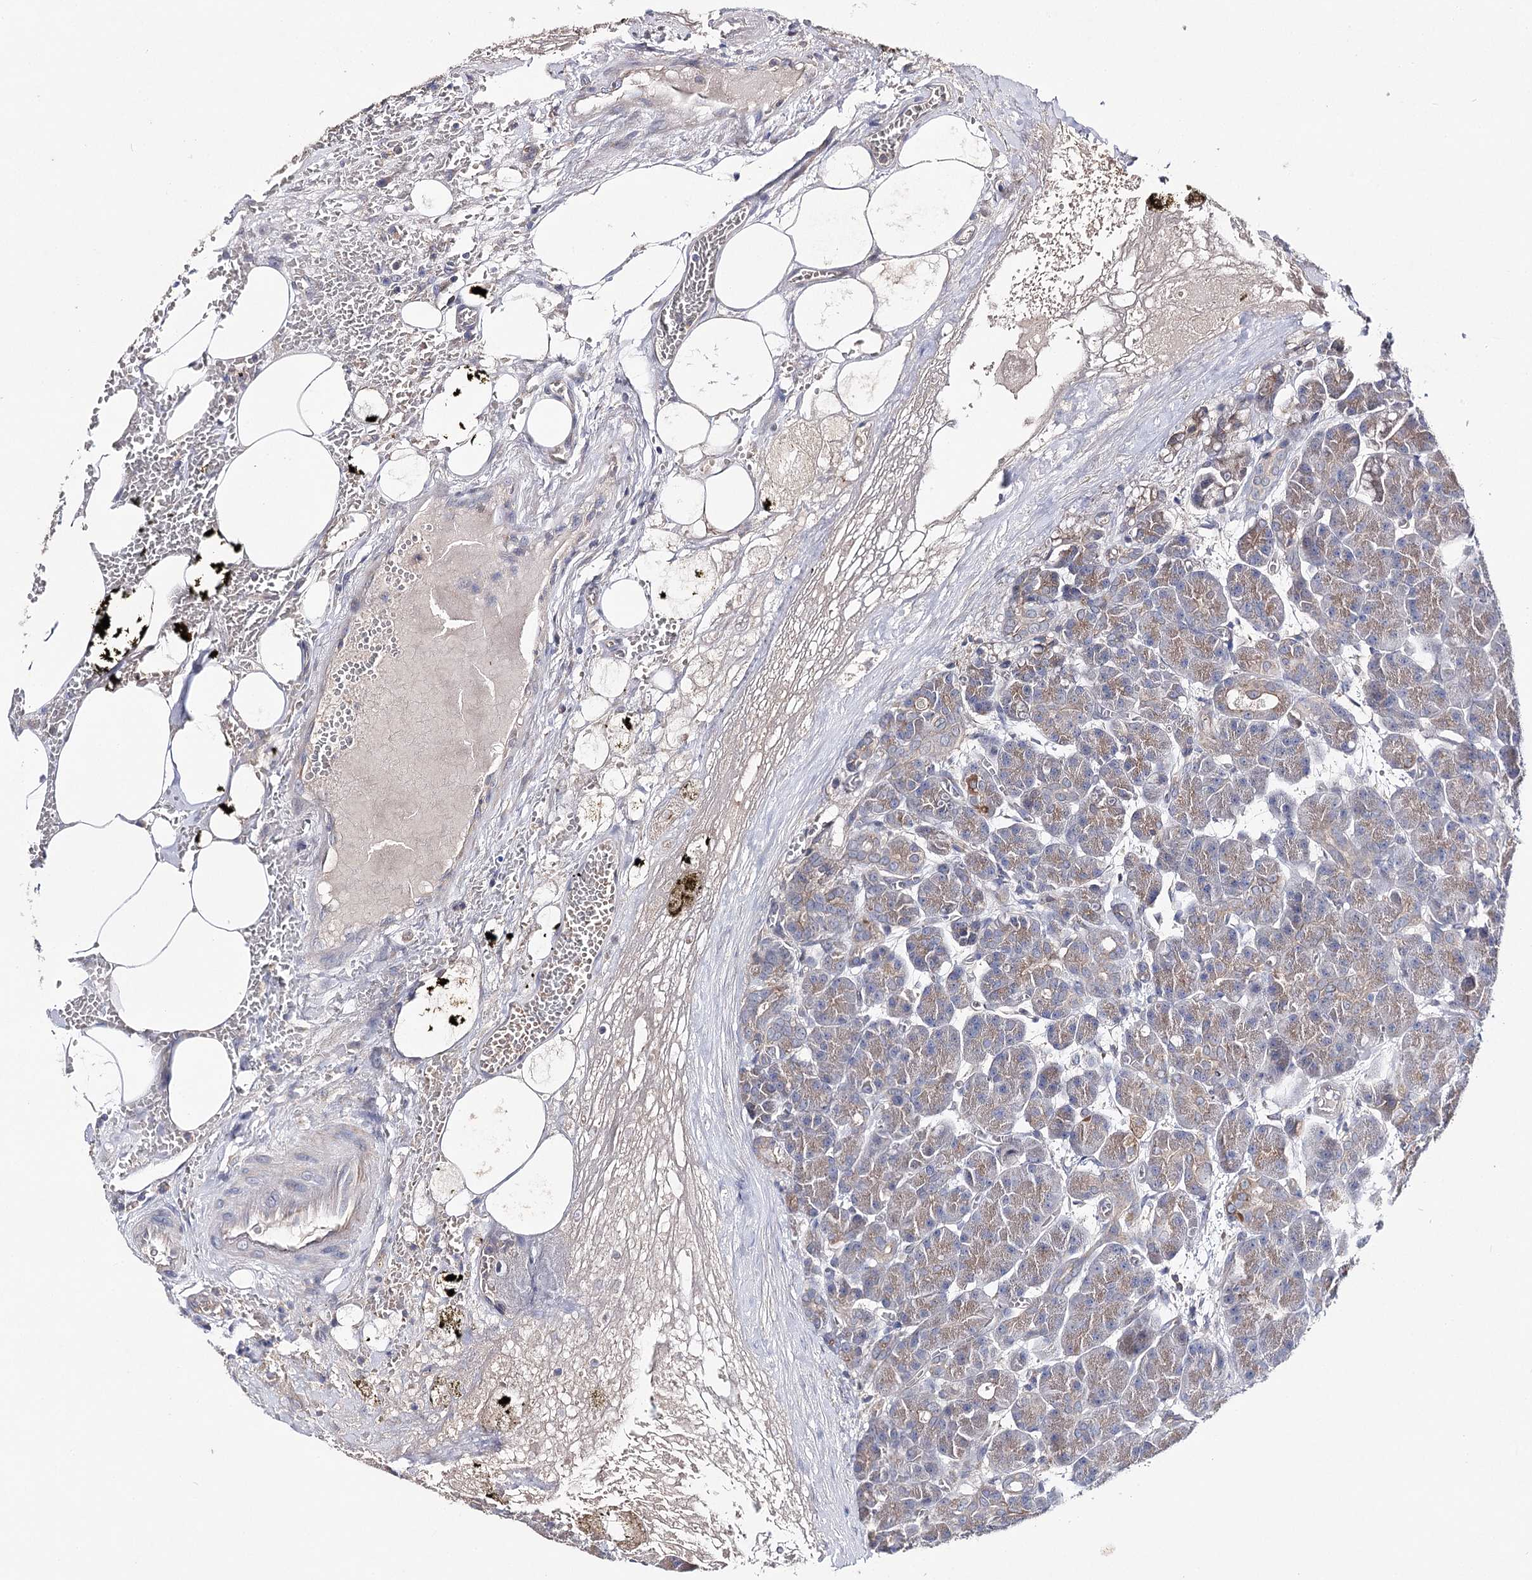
{"staining": {"intensity": "weak", "quantity": "<25%", "location": "cytoplasmic/membranous"}, "tissue": "pancreas", "cell_type": "Exocrine glandular cells", "image_type": "normal", "snomed": [{"axis": "morphology", "description": "Normal tissue, NOS"}, {"axis": "topography", "description": "Pancreas"}], "caption": "Human pancreas stained for a protein using immunohistochemistry (IHC) exhibits no staining in exocrine glandular cells.", "gene": "AURKC", "patient": {"sex": "male", "age": 63}}